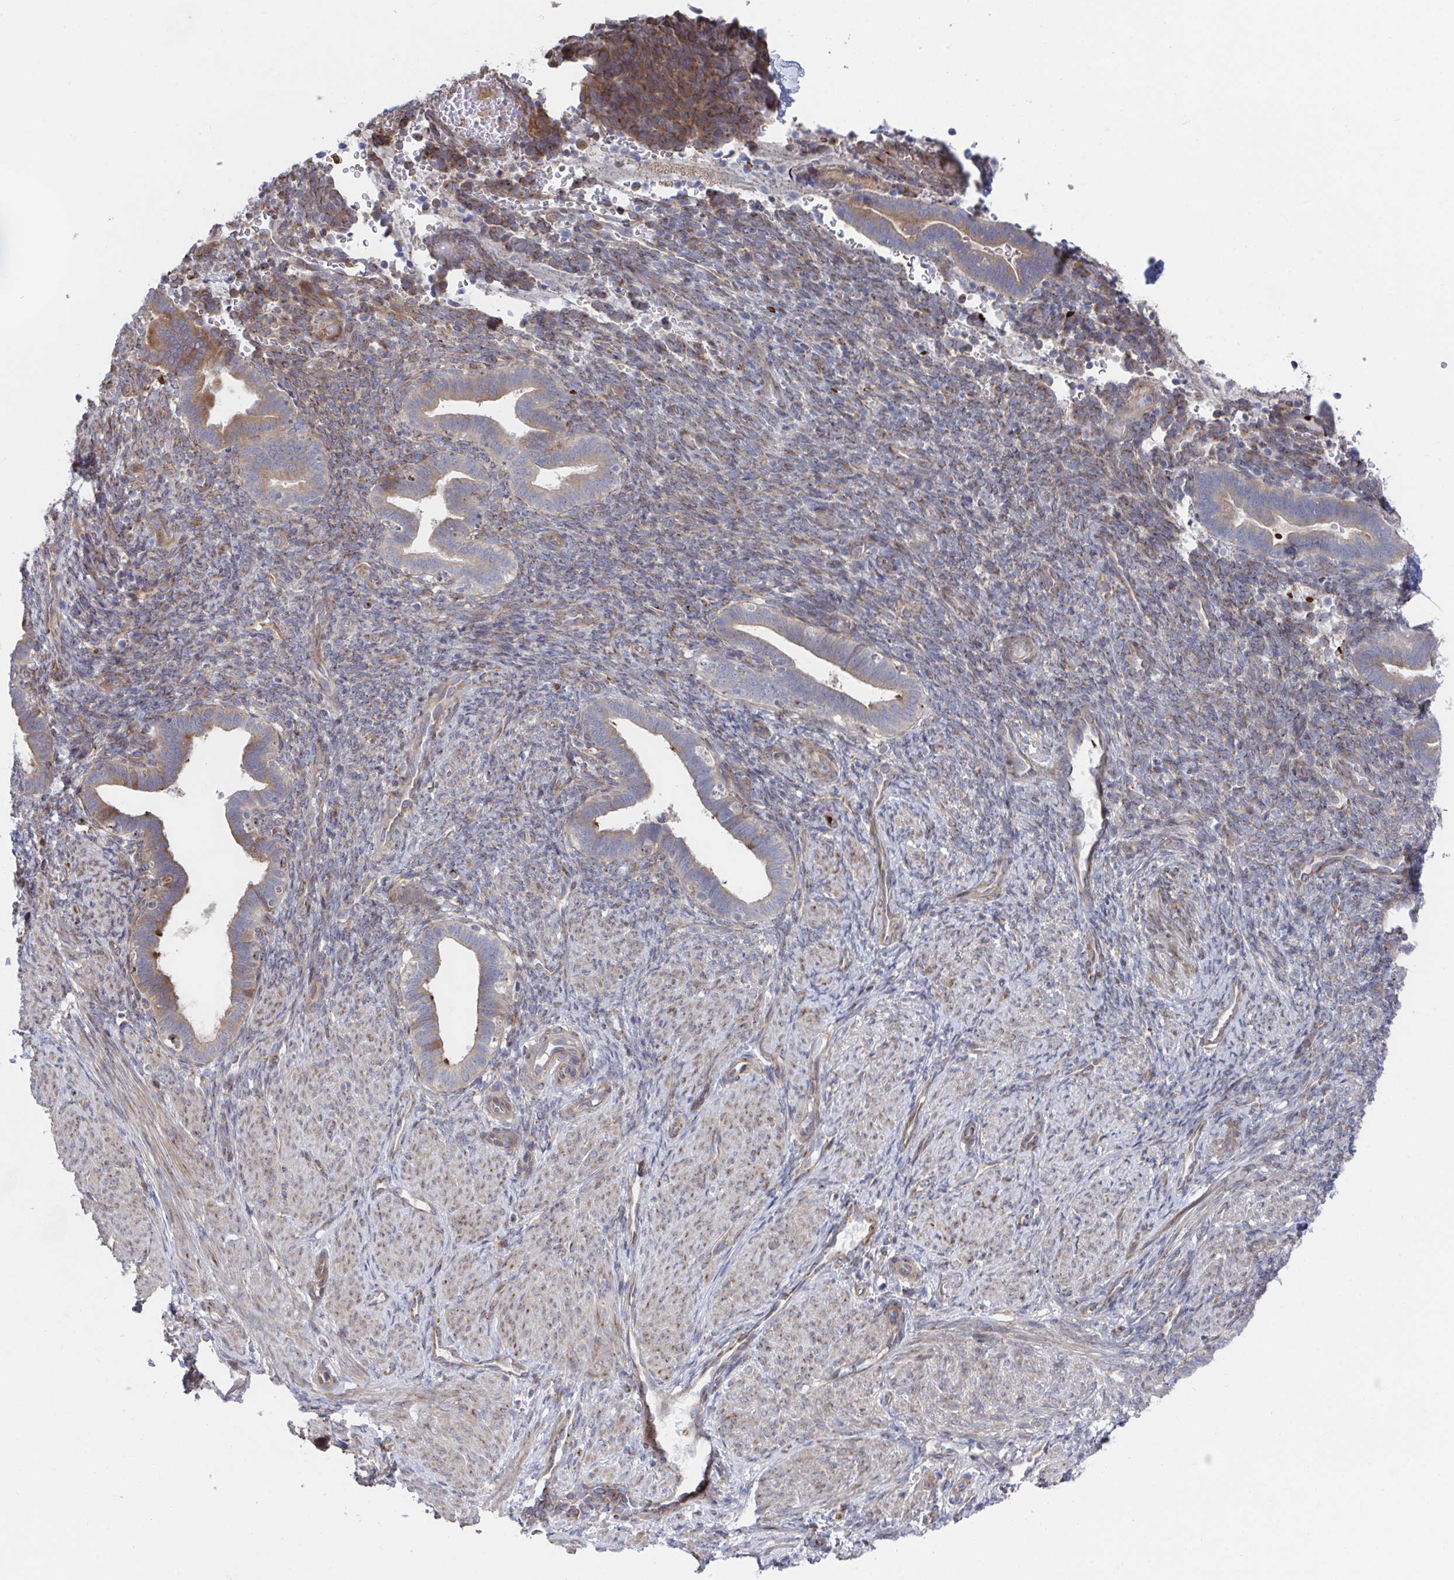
{"staining": {"intensity": "moderate", "quantity": "<25%", "location": "cytoplasmic/membranous"}, "tissue": "endometrium", "cell_type": "Cells in endometrial stroma", "image_type": "normal", "snomed": [{"axis": "morphology", "description": "Normal tissue, NOS"}, {"axis": "topography", "description": "Endometrium"}], "caption": "Immunohistochemical staining of benign human endometrium reveals <25% levels of moderate cytoplasmic/membranous protein staining in about <25% of cells in endometrial stroma.", "gene": "FJX1", "patient": {"sex": "female", "age": 34}}